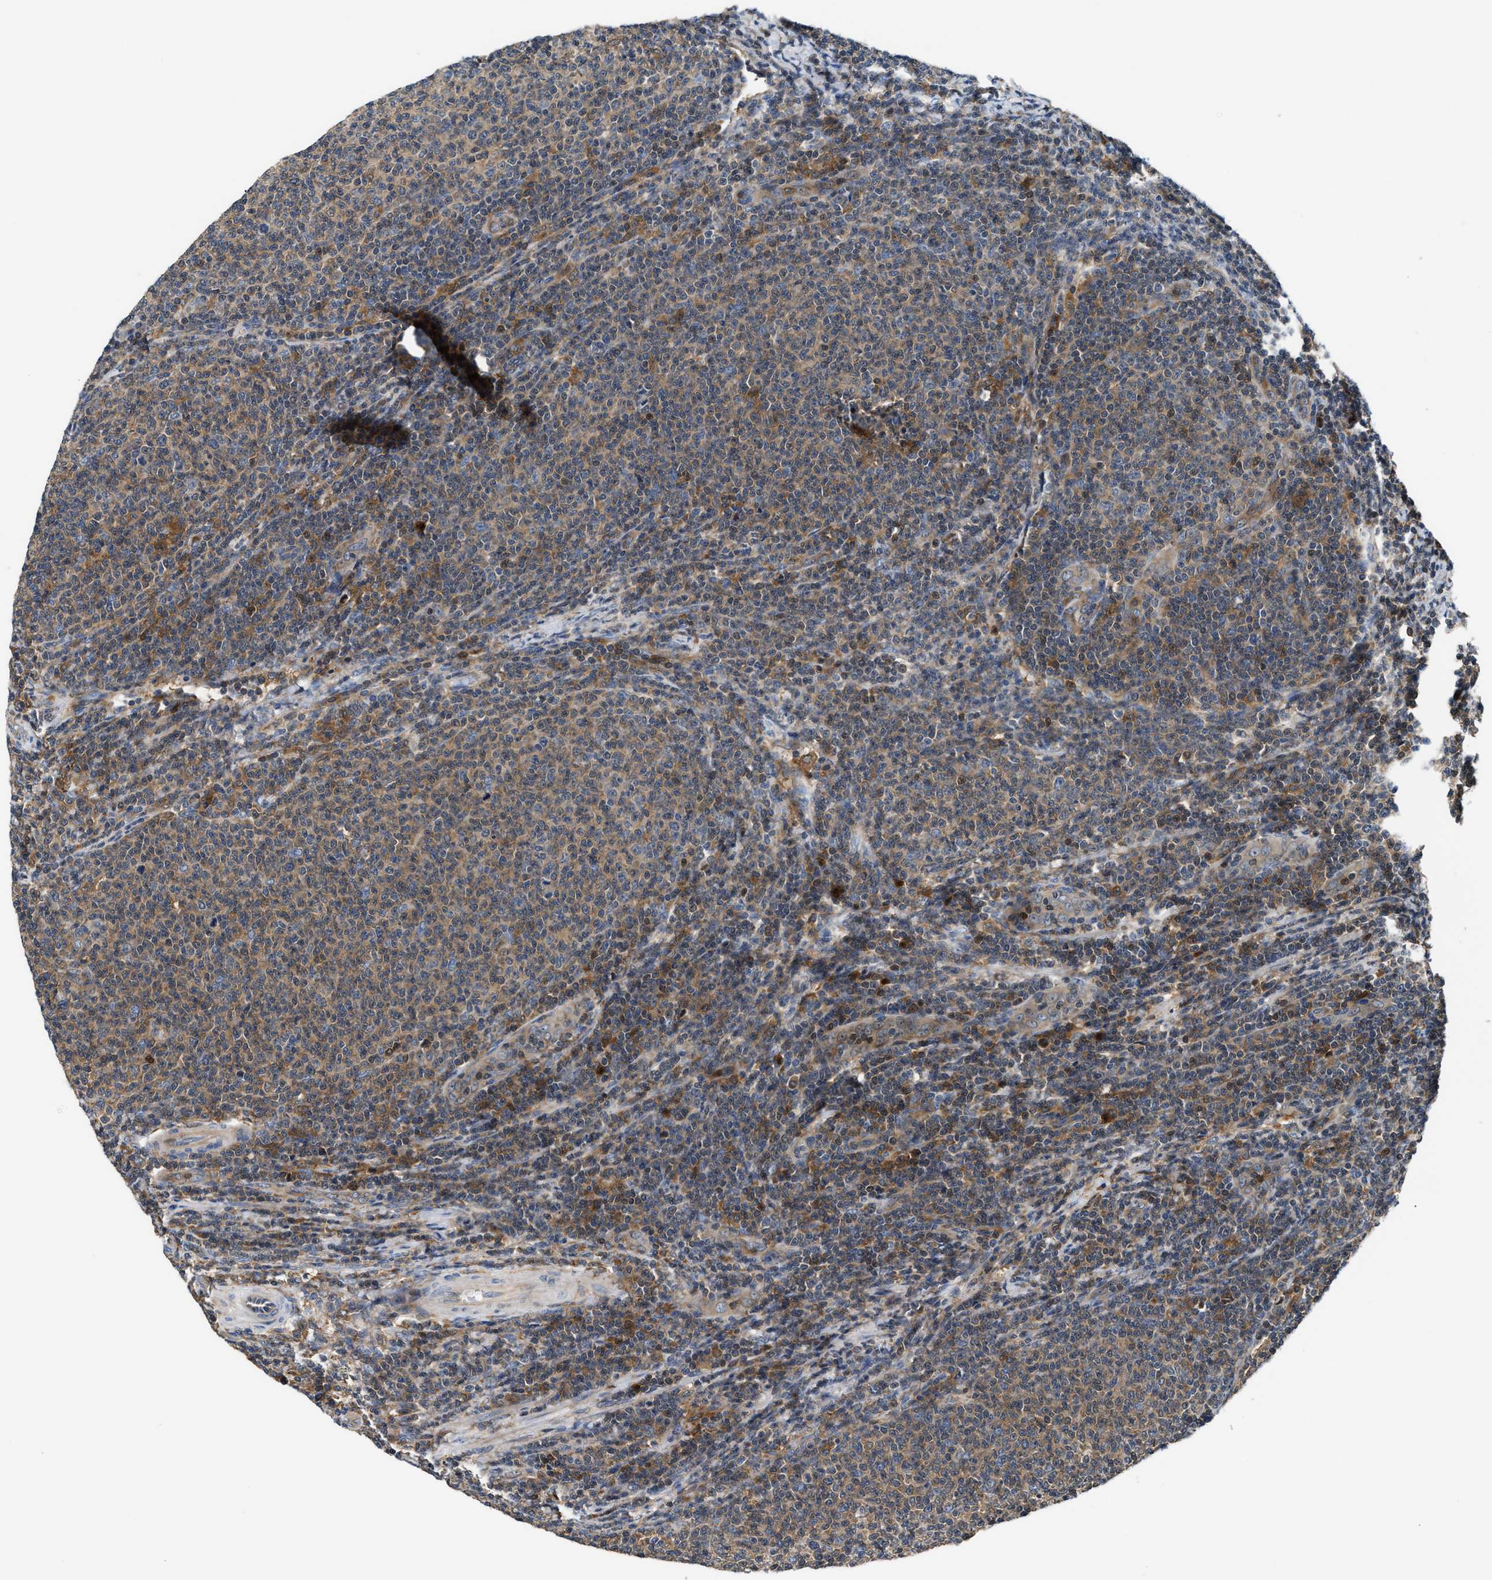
{"staining": {"intensity": "moderate", "quantity": "25%-75%", "location": "cytoplasmic/membranous"}, "tissue": "lymphoma", "cell_type": "Tumor cells", "image_type": "cancer", "snomed": [{"axis": "morphology", "description": "Malignant lymphoma, non-Hodgkin's type, Low grade"}, {"axis": "topography", "description": "Lymph node"}], "caption": "IHC histopathology image of human low-grade malignant lymphoma, non-Hodgkin's type stained for a protein (brown), which shows medium levels of moderate cytoplasmic/membranous positivity in about 25%-75% of tumor cells.", "gene": "OSTF1", "patient": {"sex": "male", "age": 66}}